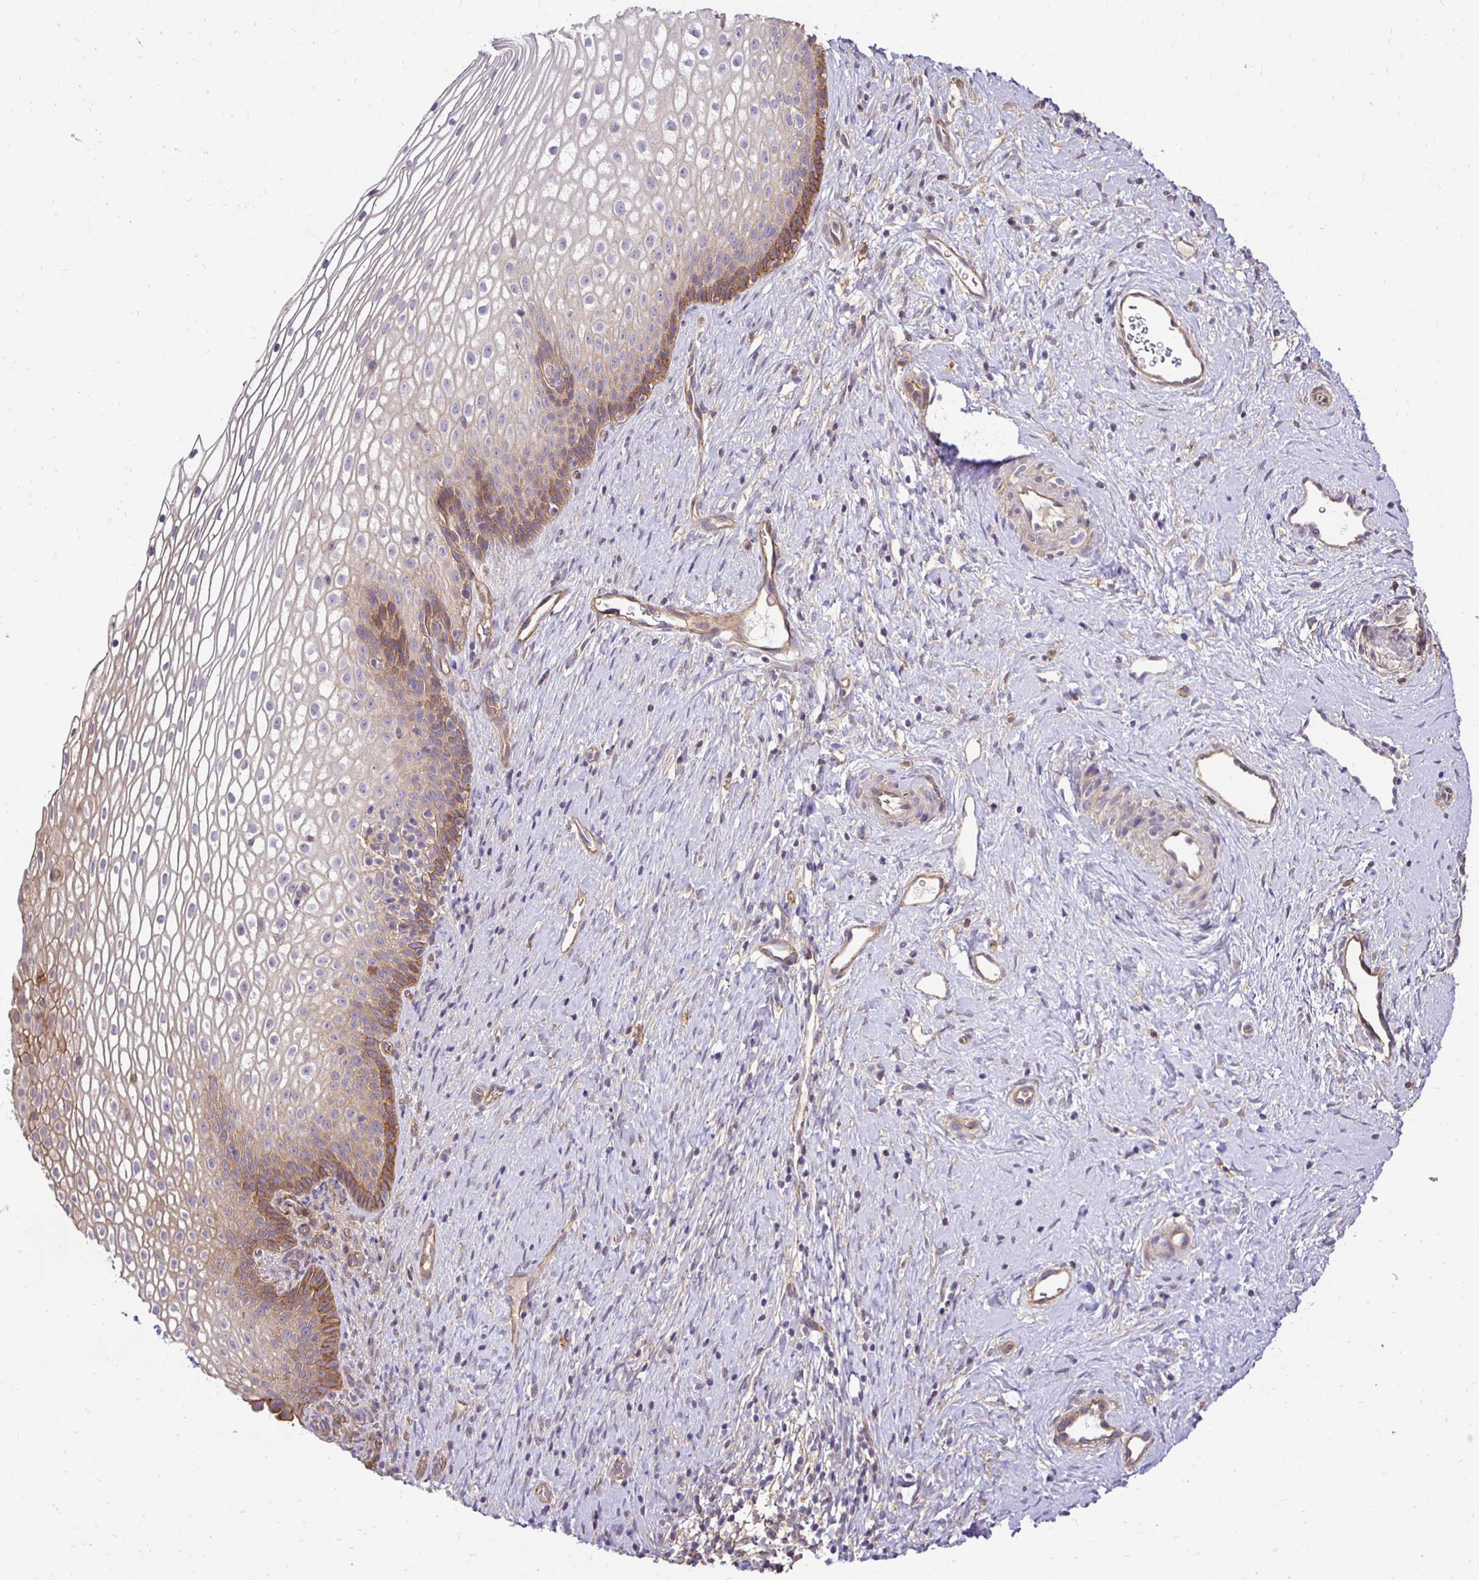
{"staining": {"intensity": "moderate", "quantity": "<25%", "location": "cytoplasmic/membranous"}, "tissue": "cervix", "cell_type": "Squamous epithelial cells", "image_type": "normal", "snomed": [{"axis": "morphology", "description": "Normal tissue, NOS"}, {"axis": "topography", "description": "Cervix"}], "caption": "An immunohistochemistry (IHC) micrograph of benign tissue is shown. Protein staining in brown shows moderate cytoplasmic/membranous positivity in cervix within squamous epithelial cells.", "gene": "SLC9A1", "patient": {"sex": "female", "age": 34}}